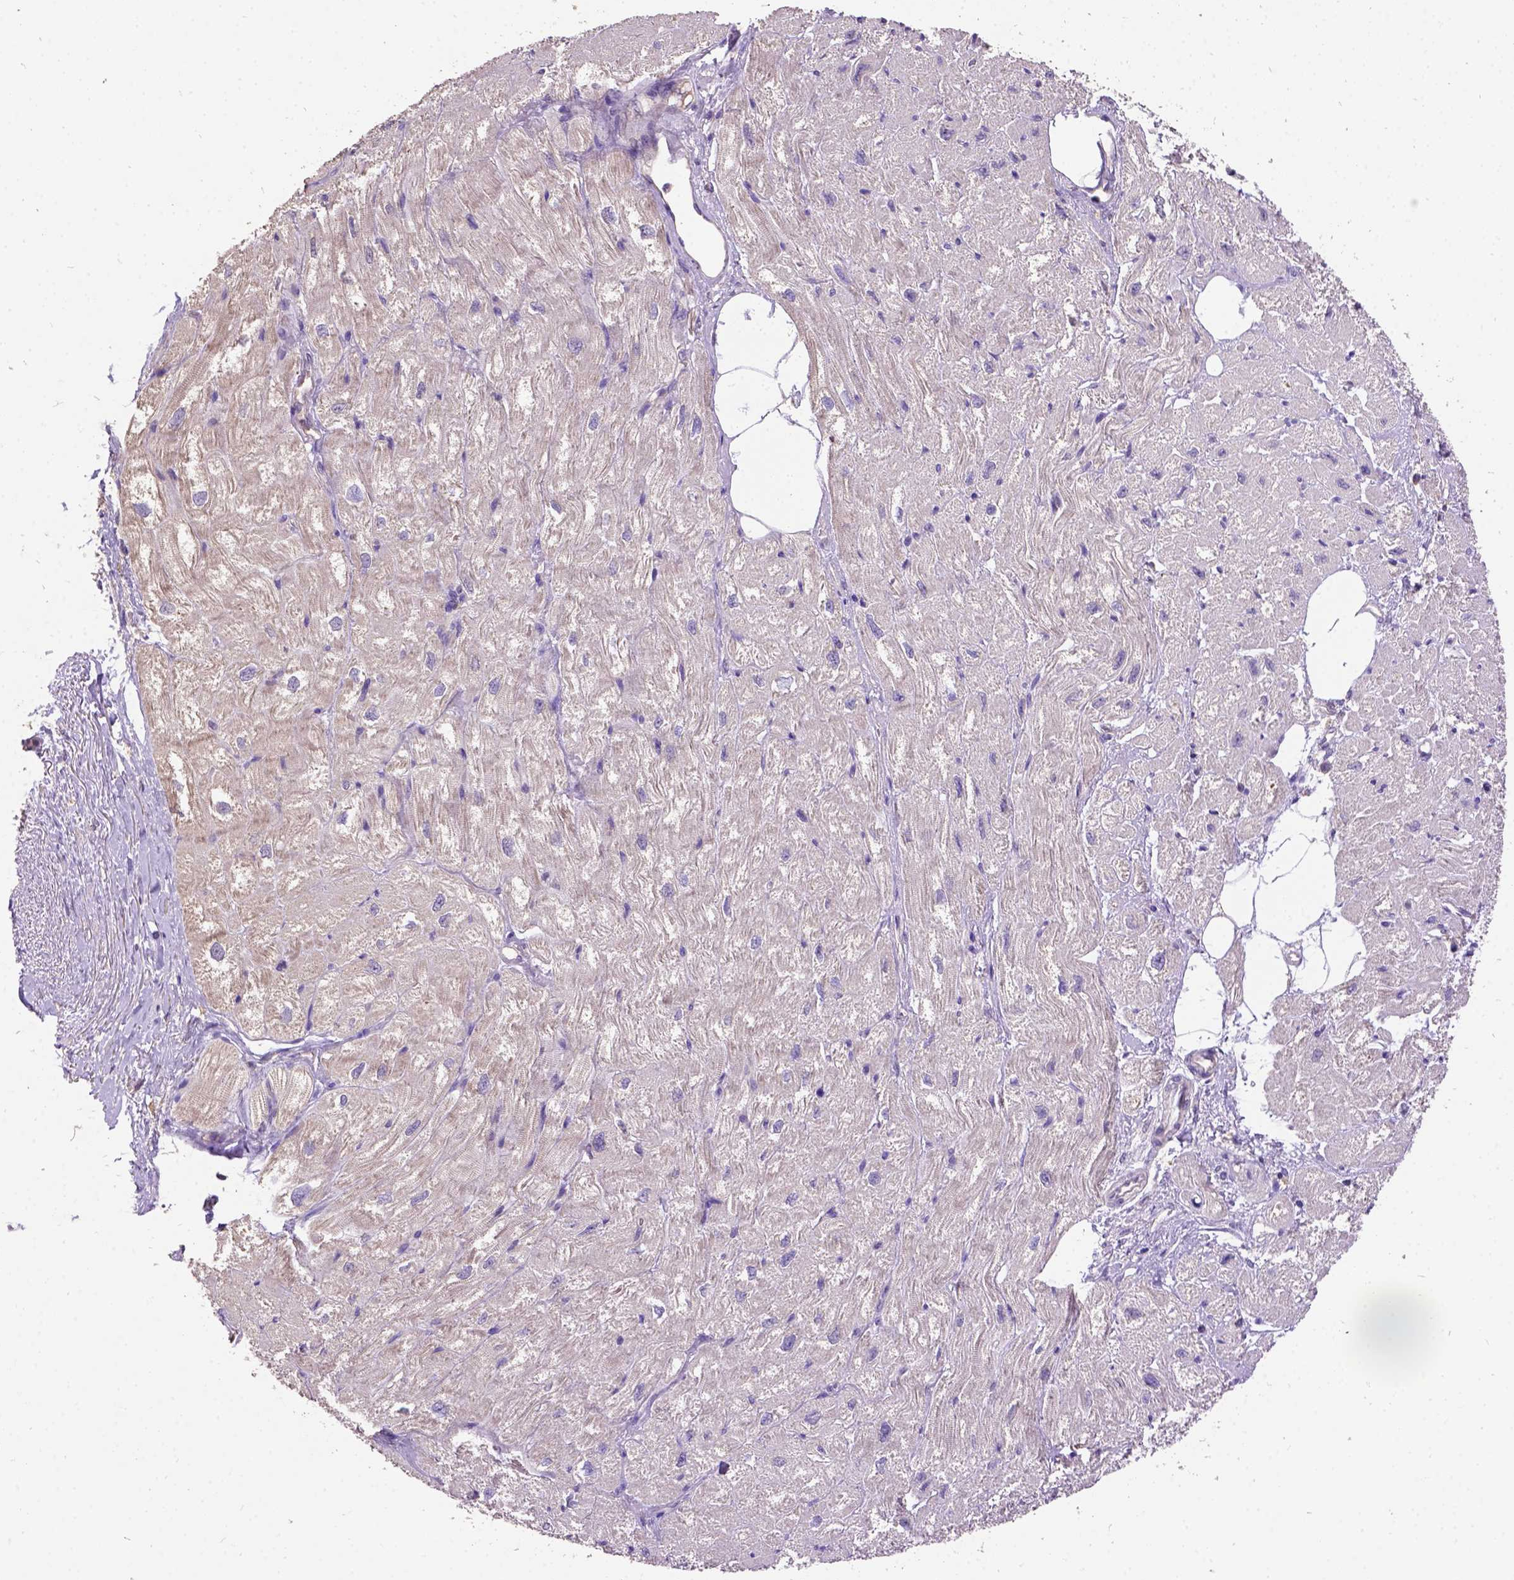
{"staining": {"intensity": "negative", "quantity": "none", "location": "none"}, "tissue": "heart muscle", "cell_type": "Cardiomyocytes", "image_type": "normal", "snomed": [{"axis": "morphology", "description": "Normal tissue, NOS"}, {"axis": "topography", "description": "Heart"}], "caption": "Immunohistochemical staining of normal human heart muscle shows no significant expression in cardiomyocytes. The staining is performed using DAB (3,3'-diaminobenzidine) brown chromogen with nuclei counter-stained in using hematoxylin.", "gene": "DQX1", "patient": {"sex": "female", "age": 62}}